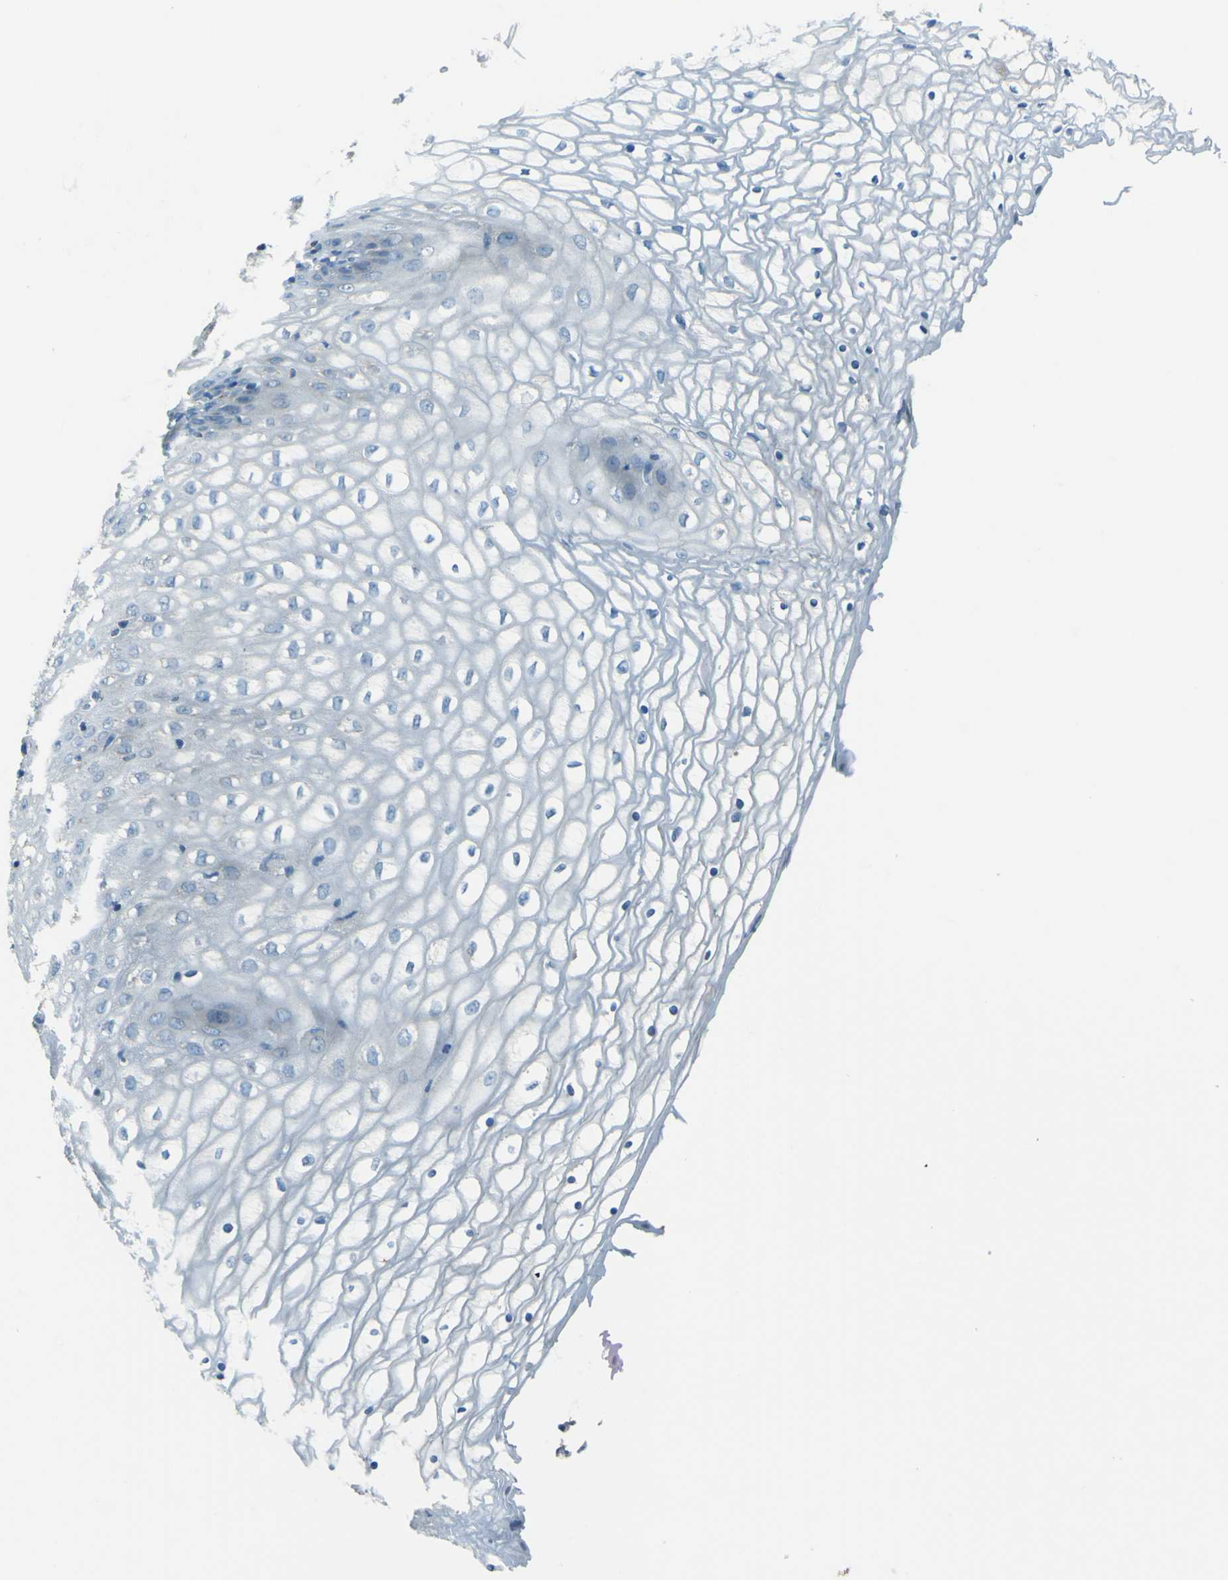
{"staining": {"intensity": "negative", "quantity": "none", "location": "none"}, "tissue": "vagina", "cell_type": "Squamous epithelial cells", "image_type": "normal", "snomed": [{"axis": "morphology", "description": "Normal tissue, NOS"}, {"axis": "topography", "description": "Vagina"}], "caption": "IHC micrograph of benign vagina stained for a protein (brown), which exhibits no expression in squamous epithelial cells. The staining was performed using DAB to visualize the protein expression in brown, while the nuclei were stained in blue with hematoxylin (Magnification: 20x).", "gene": "FKTN", "patient": {"sex": "female", "age": 34}}